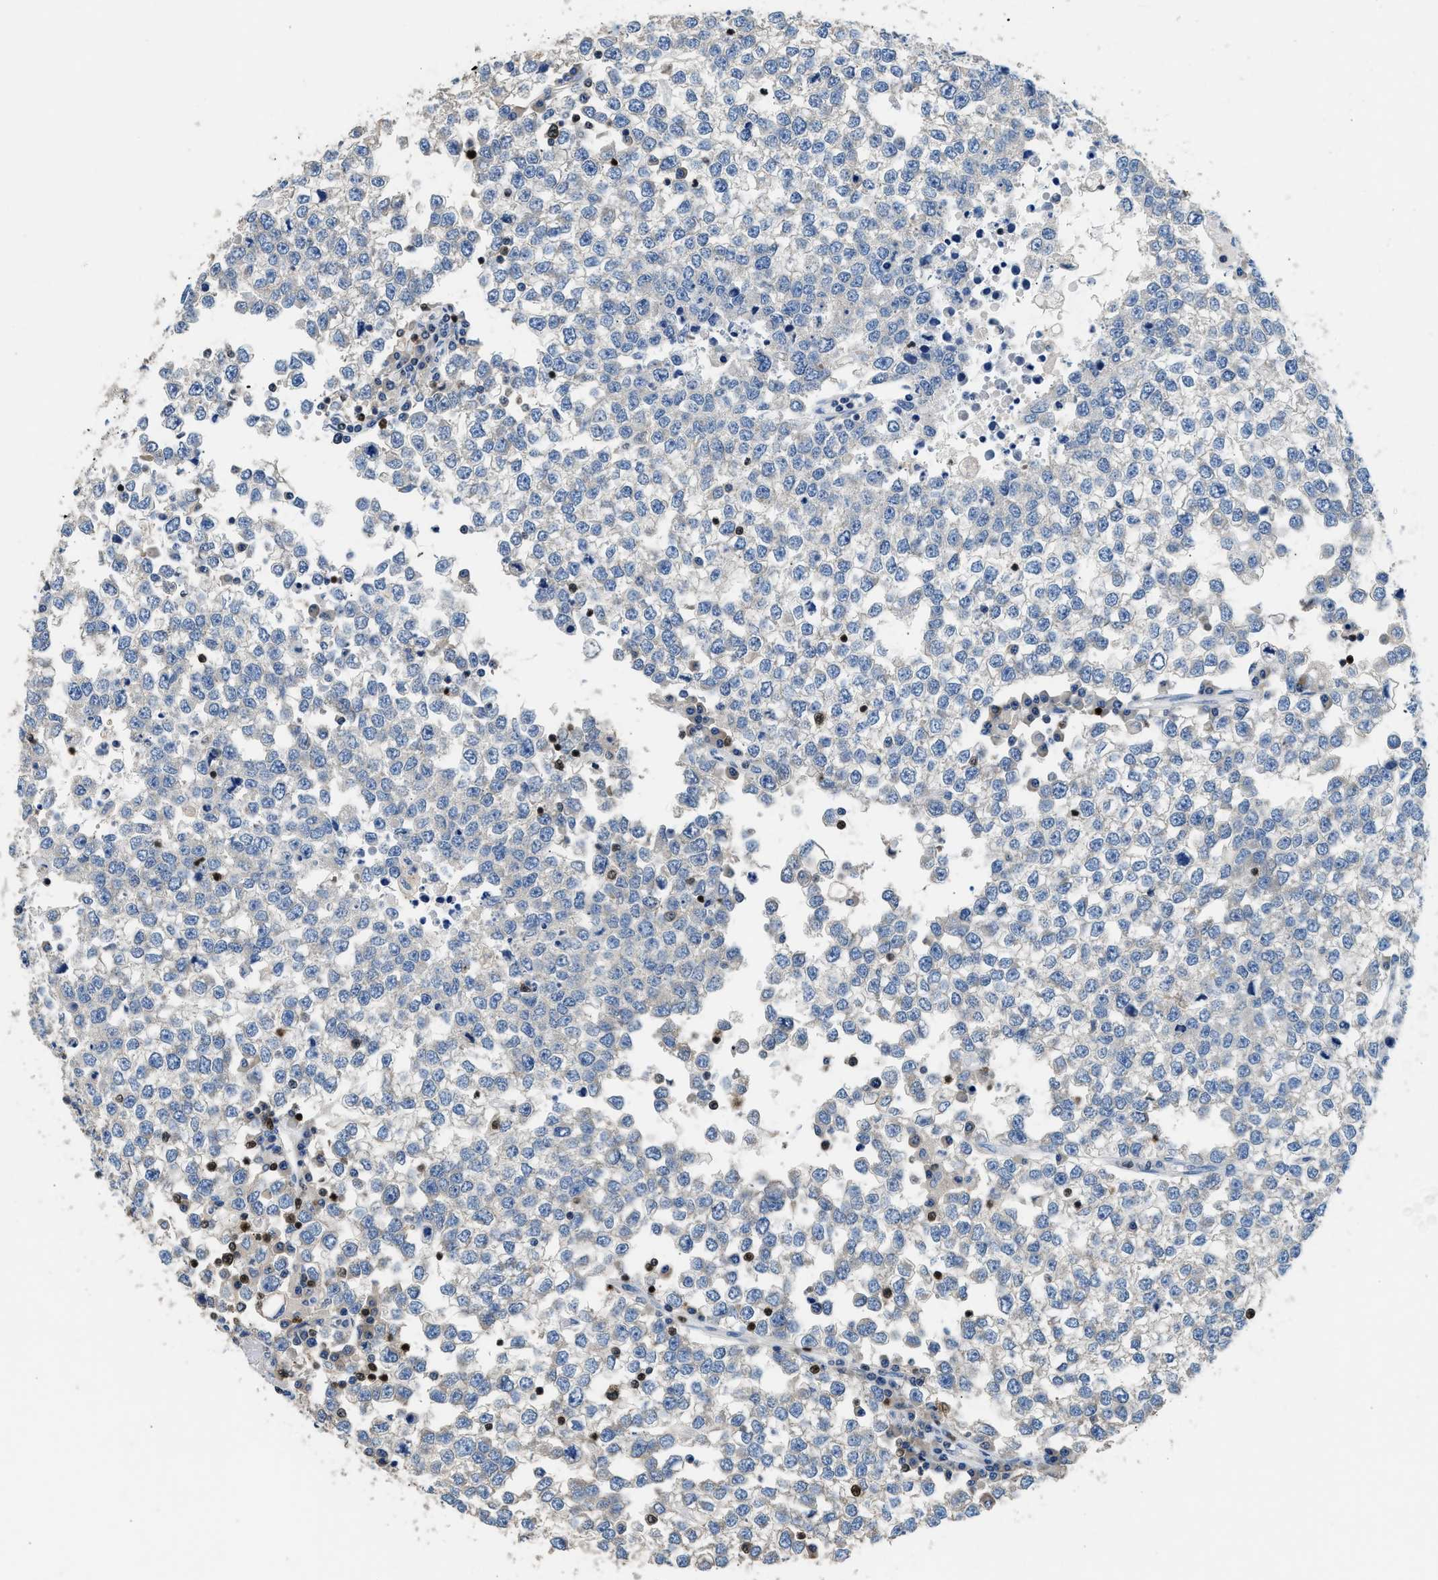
{"staining": {"intensity": "negative", "quantity": "none", "location": "none"}, "tissue": "testis cancer", "cell_type": "Tumor cells", "image_type": "cancer", "snomed": [{"axis": "morphology", "description": "Seminoma, NOS"}, {"axis": "topography", "description": "Testis"}], "caption": "This is a image of IHC staining of testis cancer (seminoma), which shows no positivity in tumor cells.", "gene": "TOX", "patient": {"sex": "male", "age": 65}}